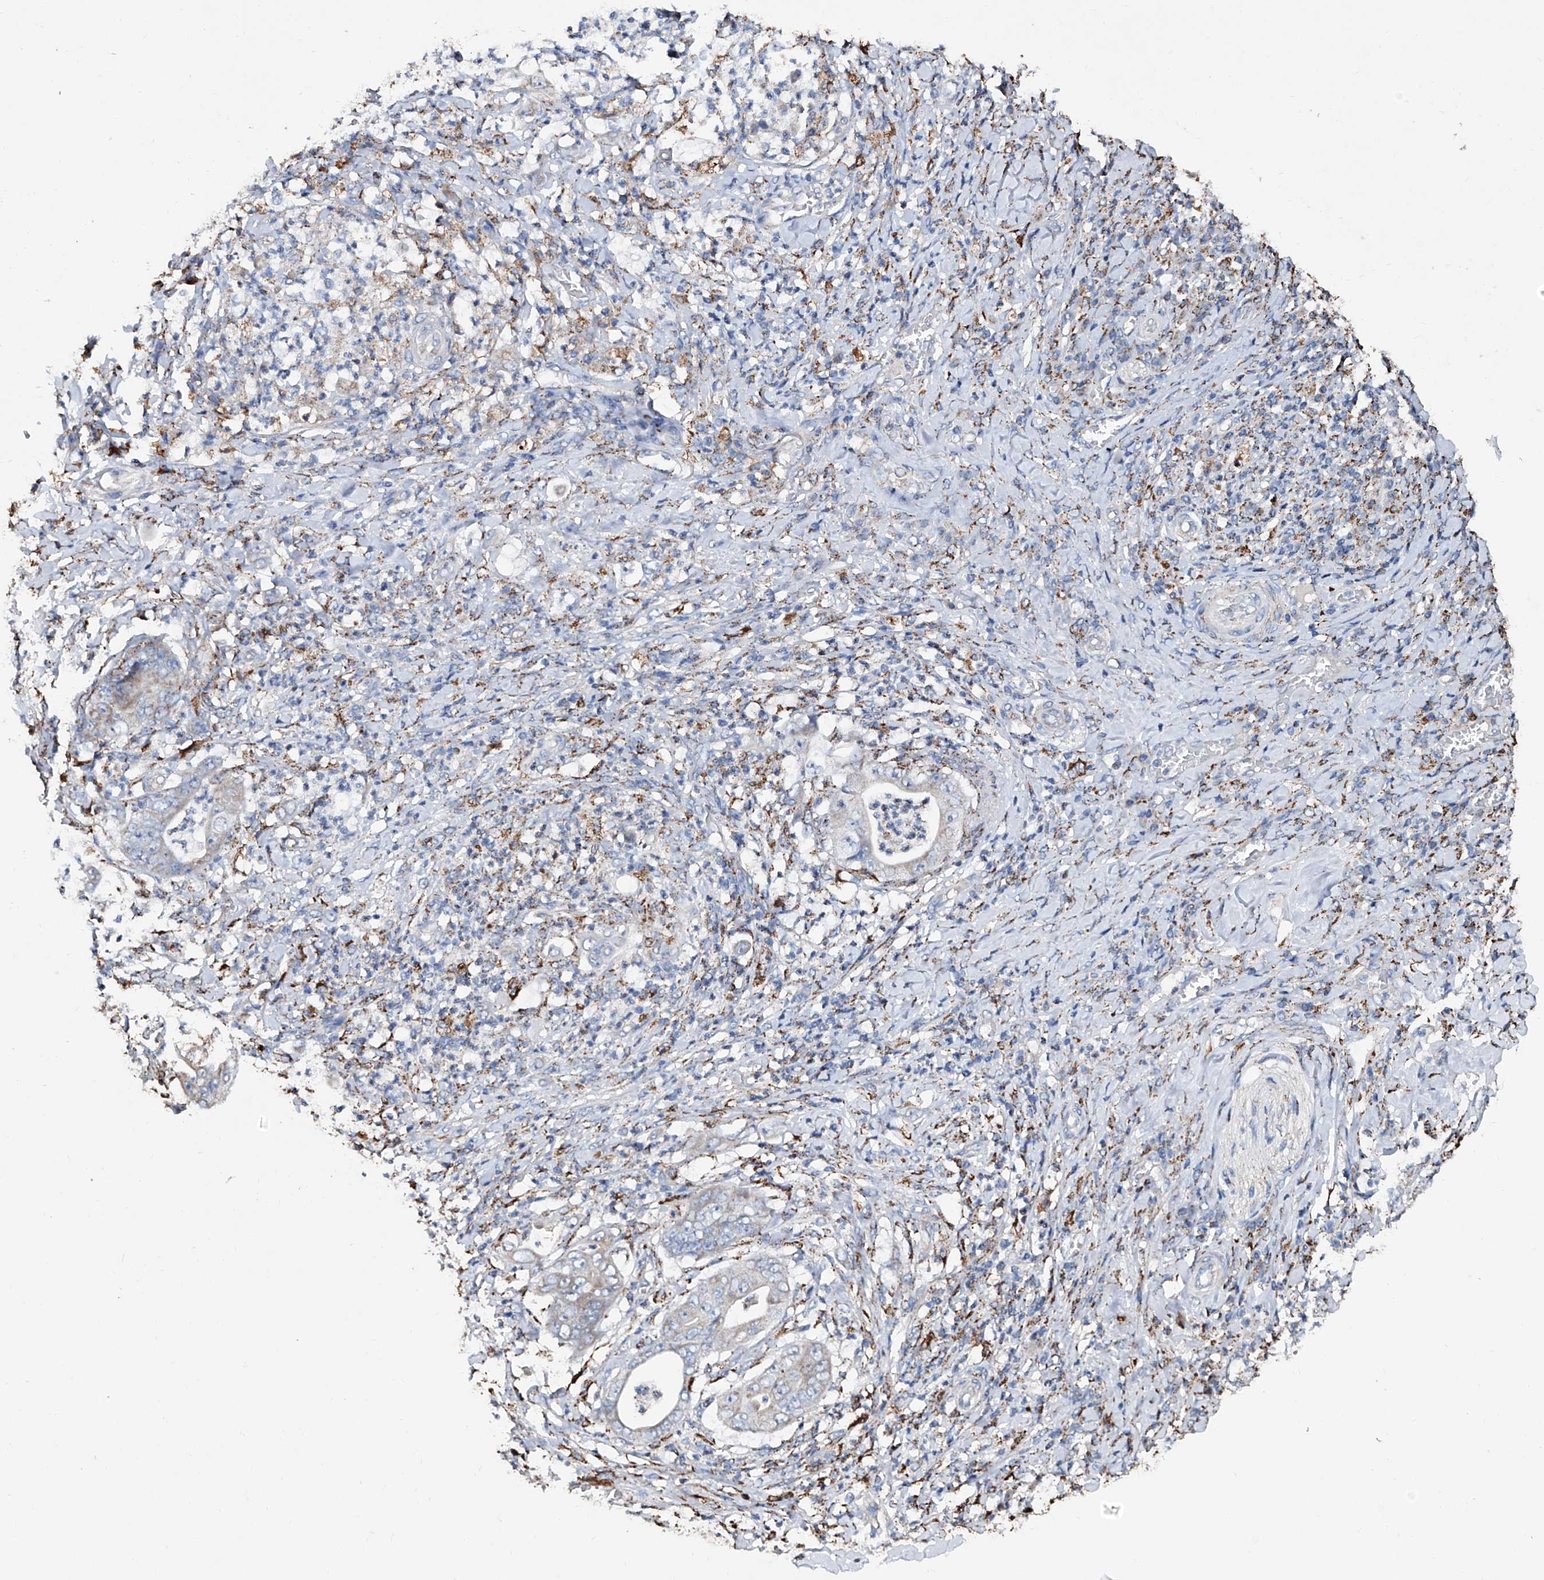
{"staining": {"intensity": "weak", "quantity": "25%-75%", "location": "cytoplasmic/membranous"}, "tissue": "stomach cancer", "cell_type": "Tumor cells", "image_type": "cancer", "snomed": [{"axis": "morphology", "description": "Adenocarcinoma, NOS"}, {"axis": "topography", "description": "Stomach"}], "caption": "Brown immunohistochemical staining in stomach cancer (adenocarcinoma) exhibits weak cytoplasmic/membranous positivity in approximately 25%-75% of tumor cells.", "gene": "NHS", "patient": {"sex": "female", "age": 73}}